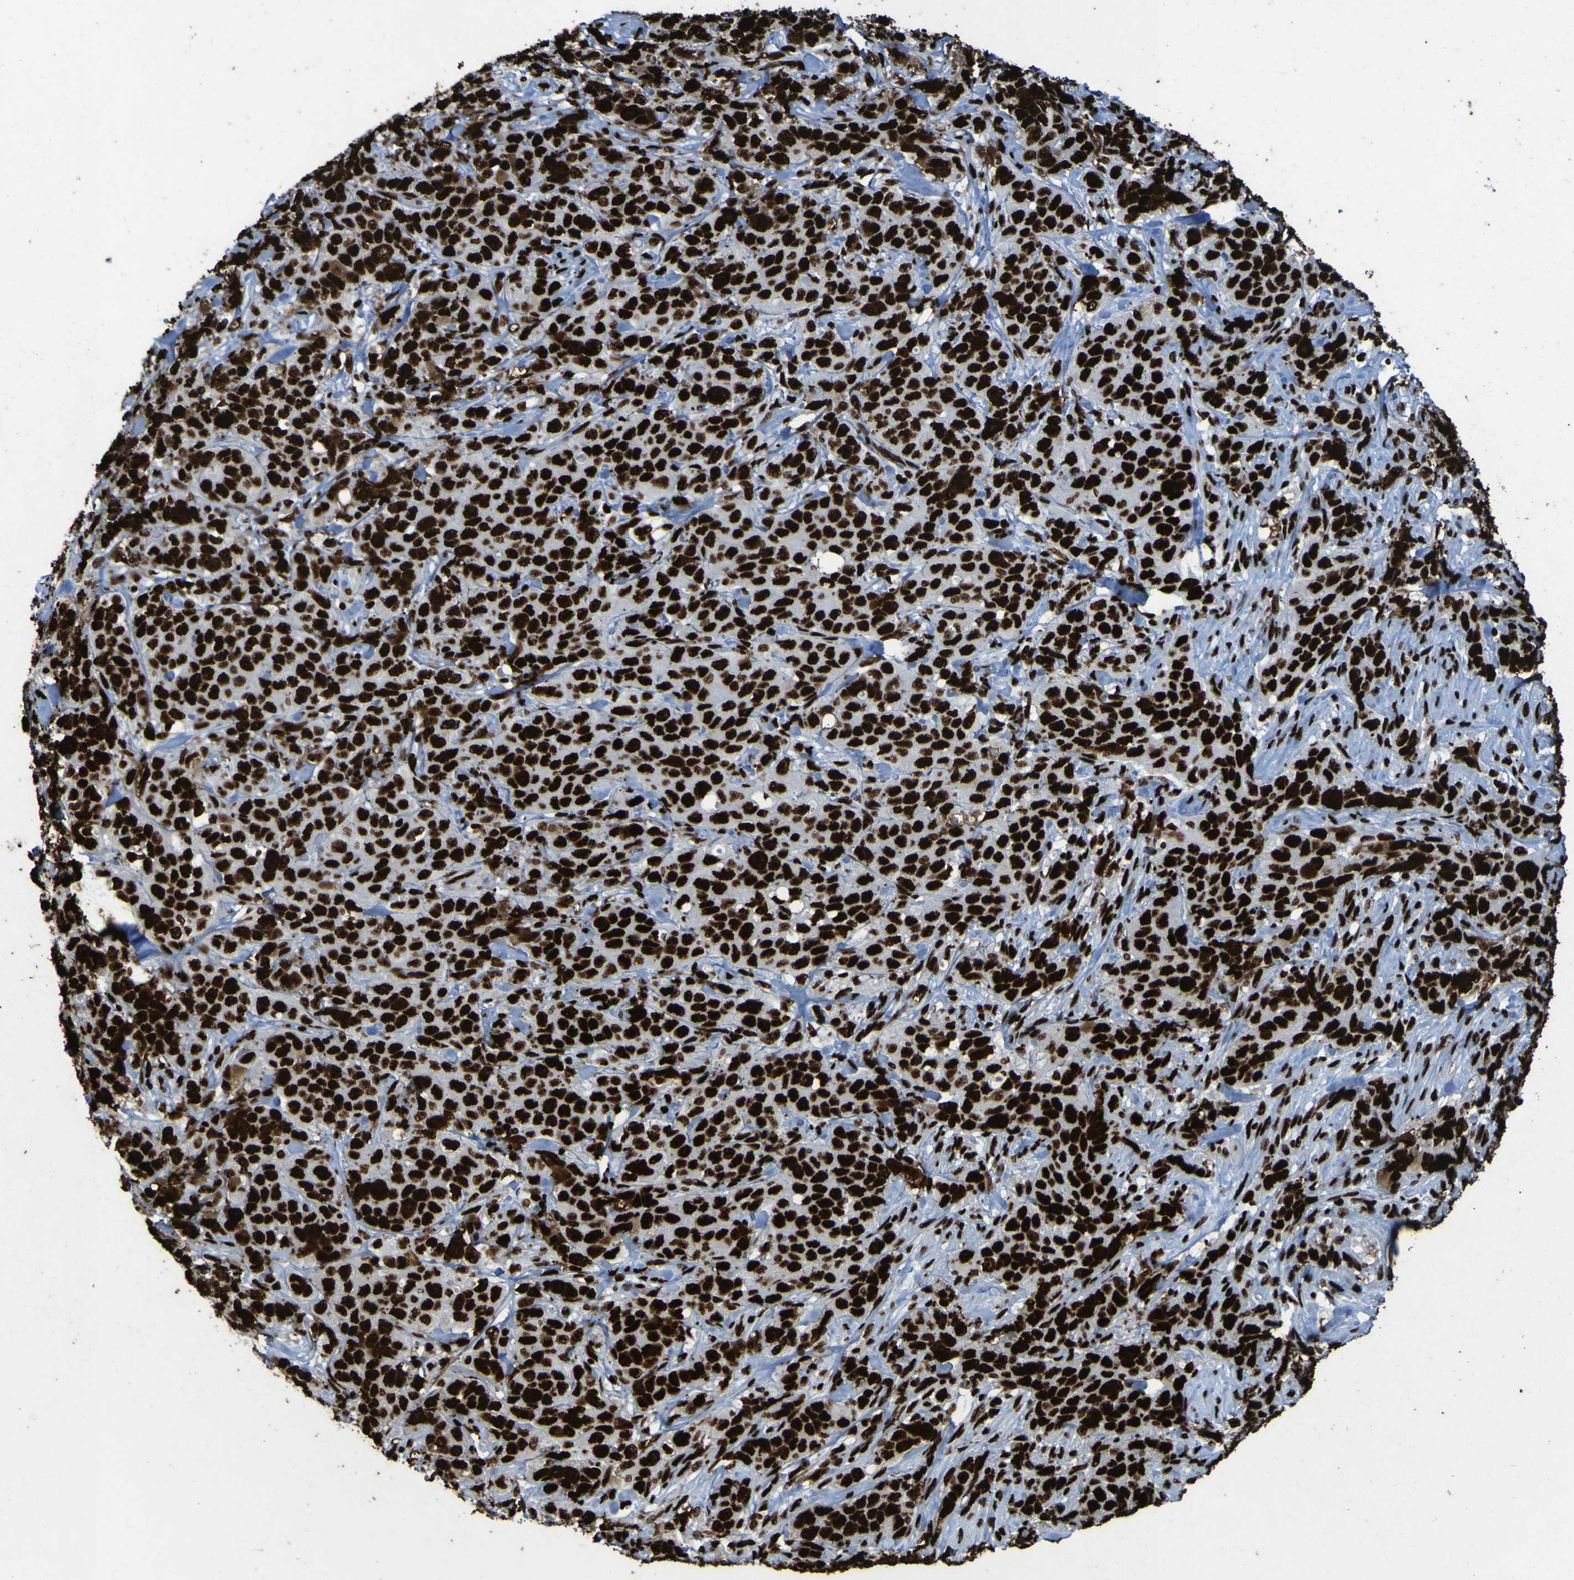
{"staining": {"intensity": "strong", "quantity": ">75%", "location": "nuclear"}, "tissue": "stomach cancer", "cell_type": "Tumor cells", "image_type": "cancer", "snomed": [{"axis": "morphology", "description": "Adenocarcinoma, NOS"}, {"axis": "topography", "description": "Stomach"}], "caption": "IHC image of human stomach cancer (adenocarcinoma) stained for a protein (brown), which demonstrates high levels of strong nuclear staining in approximately >75% of tumor cells.", "gene": "NPM1", "patient": {"sex": "male", "age": 48}}